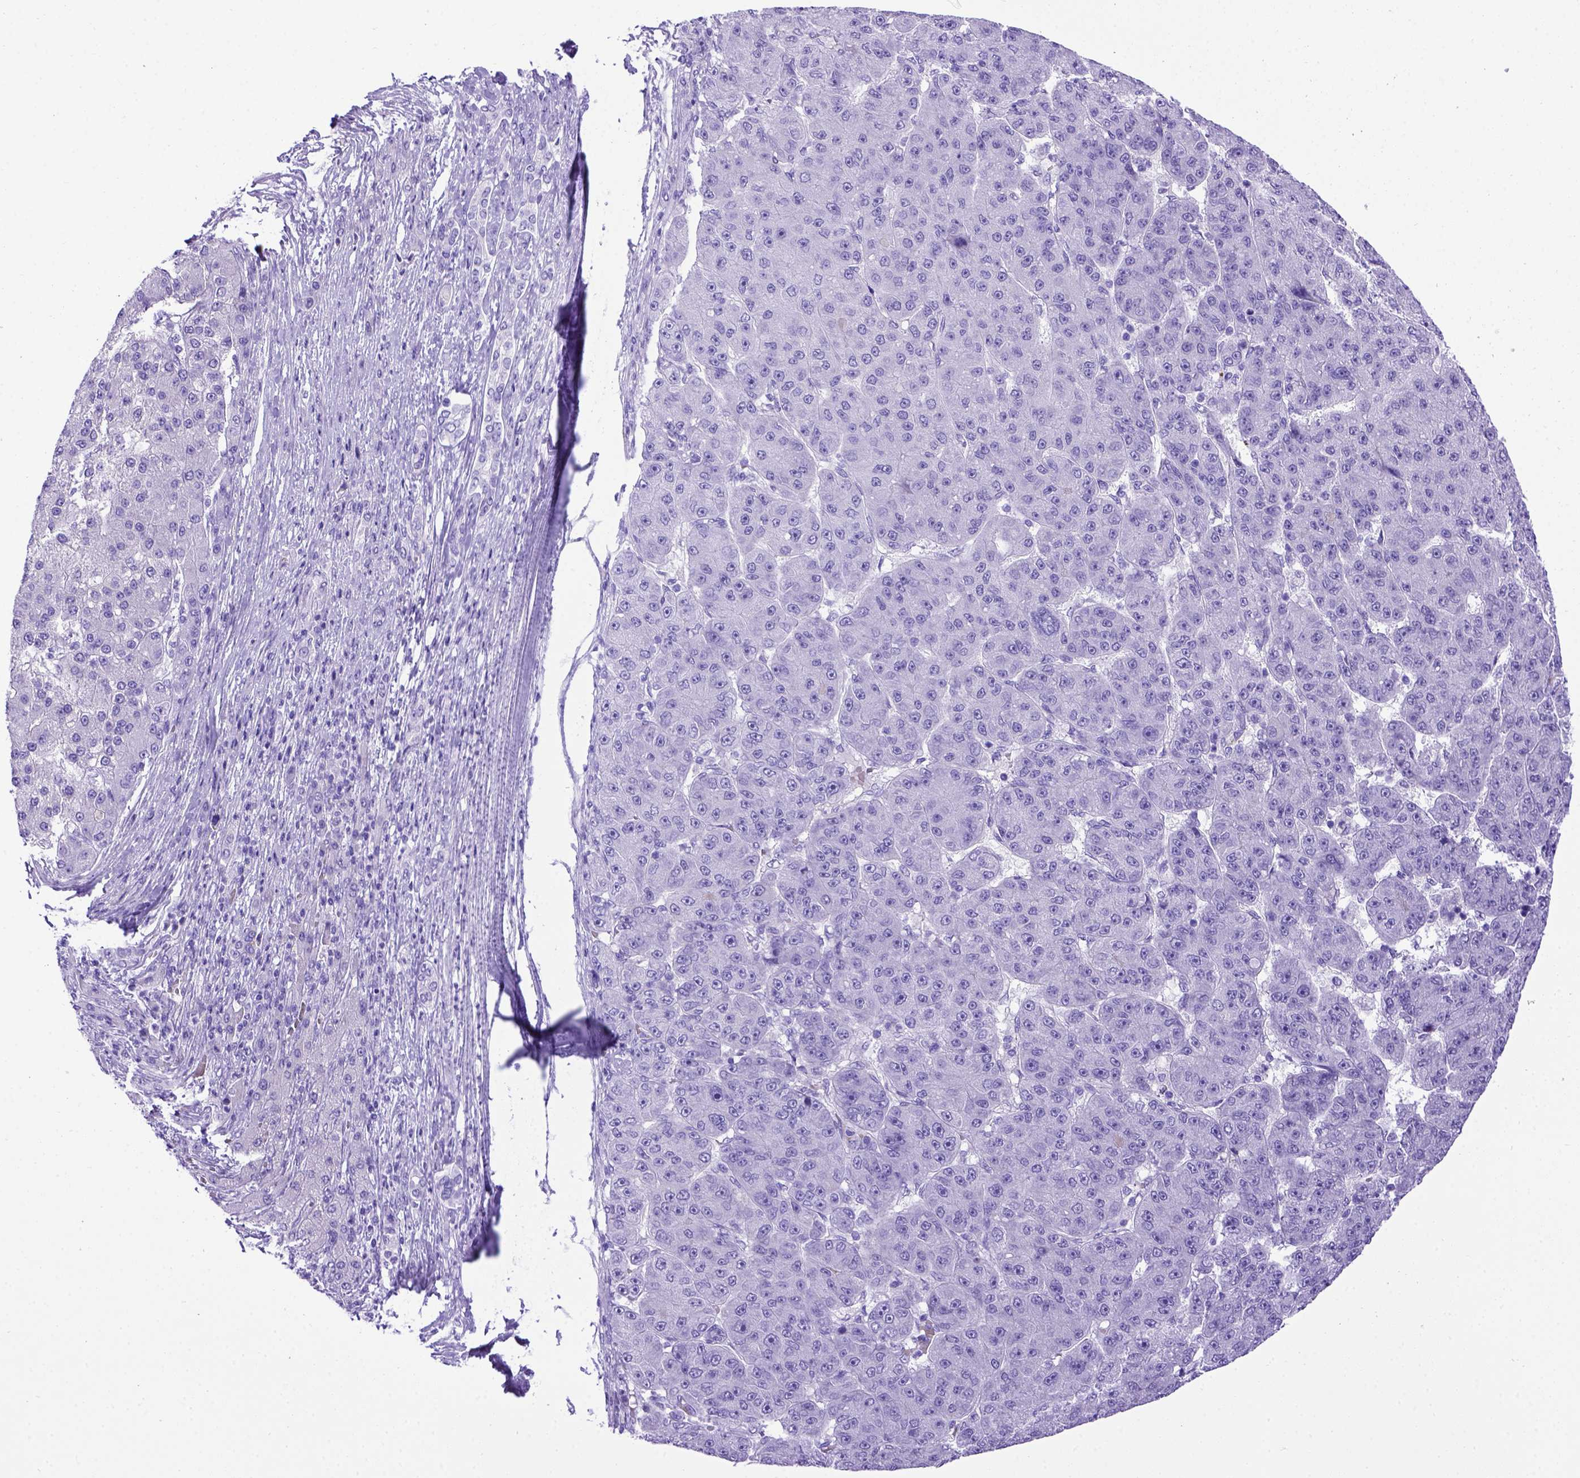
{"staining": {"intensity": "negative", "quantity": "none", "location": "none"}, "tissue": "liver cancer", "cell_type": "Tumor cells", "image_type": "cancer", "snomed": [{"axis": "morphology", "description": "Carcinoma, Hepatocellular, NOS"}, {"axis": "topography", "description": "Liver"}], "caption": "The histopathology image exhibits no significant staining in tumor cells of liver cancer (hepatocellular carcinoma).", "gene": "MEOX2", "patient": {"sex": "male", "age": 67}}